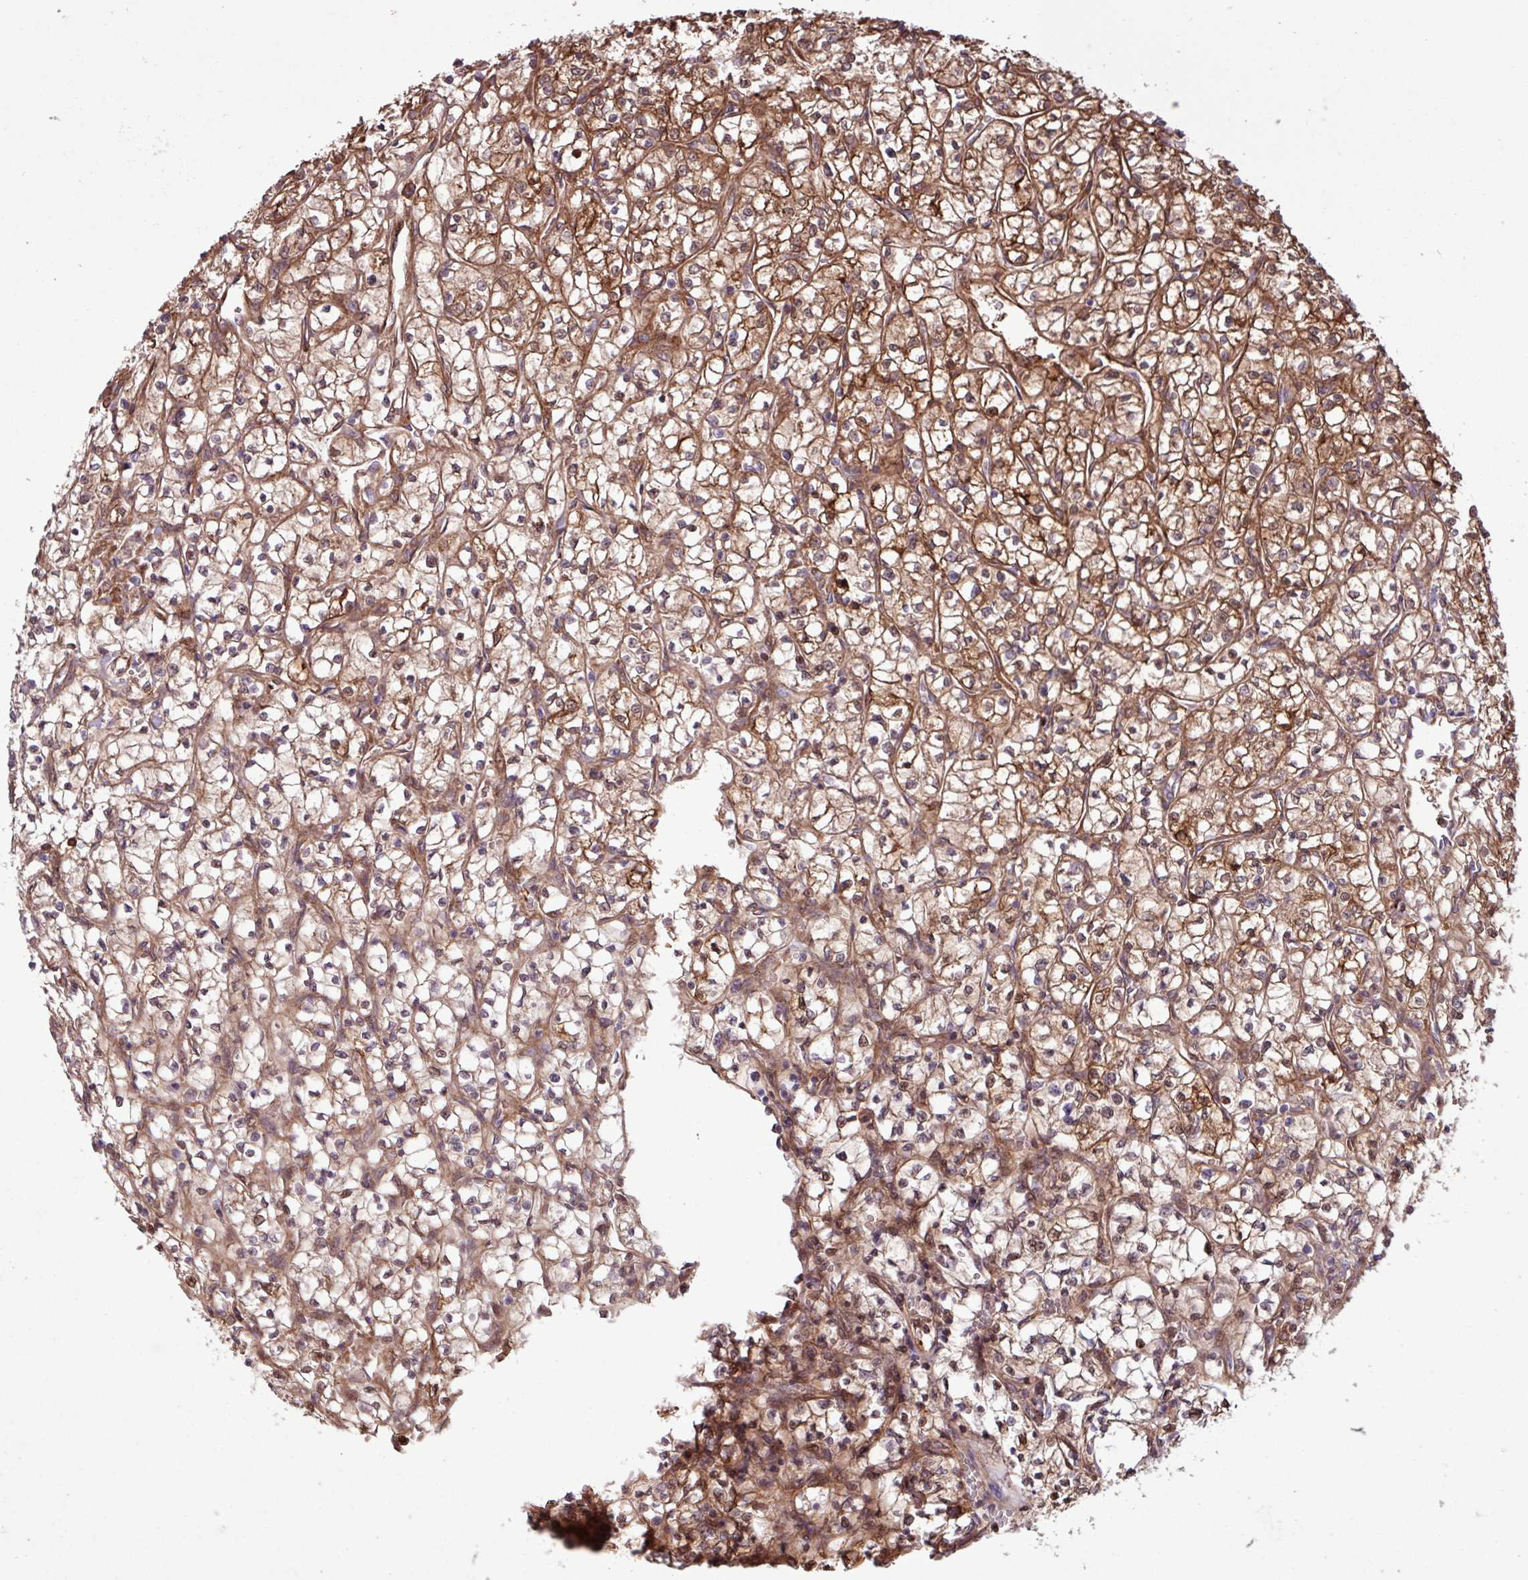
{"staining": {"intensity": "strong", "quantity": ">75%", "location": "cytoplasmic/membranous,nuclear"}, "tissue": "renal cancer", "cell_type": "Tumor cells", "image_type": "cancer", "snomed": [{"axis": "morphology", "description": "Adenocarcinoma, NOS"}, {"axis": "topography", "description": "Kidney"}], "caption": "Tumor cells exhibit strong cytoplasmic/membranous and nuclear staining in about >75% of cells in renal cancer.", "gene": "PDPR", "patient": {"sex": "female", "age": 64}}